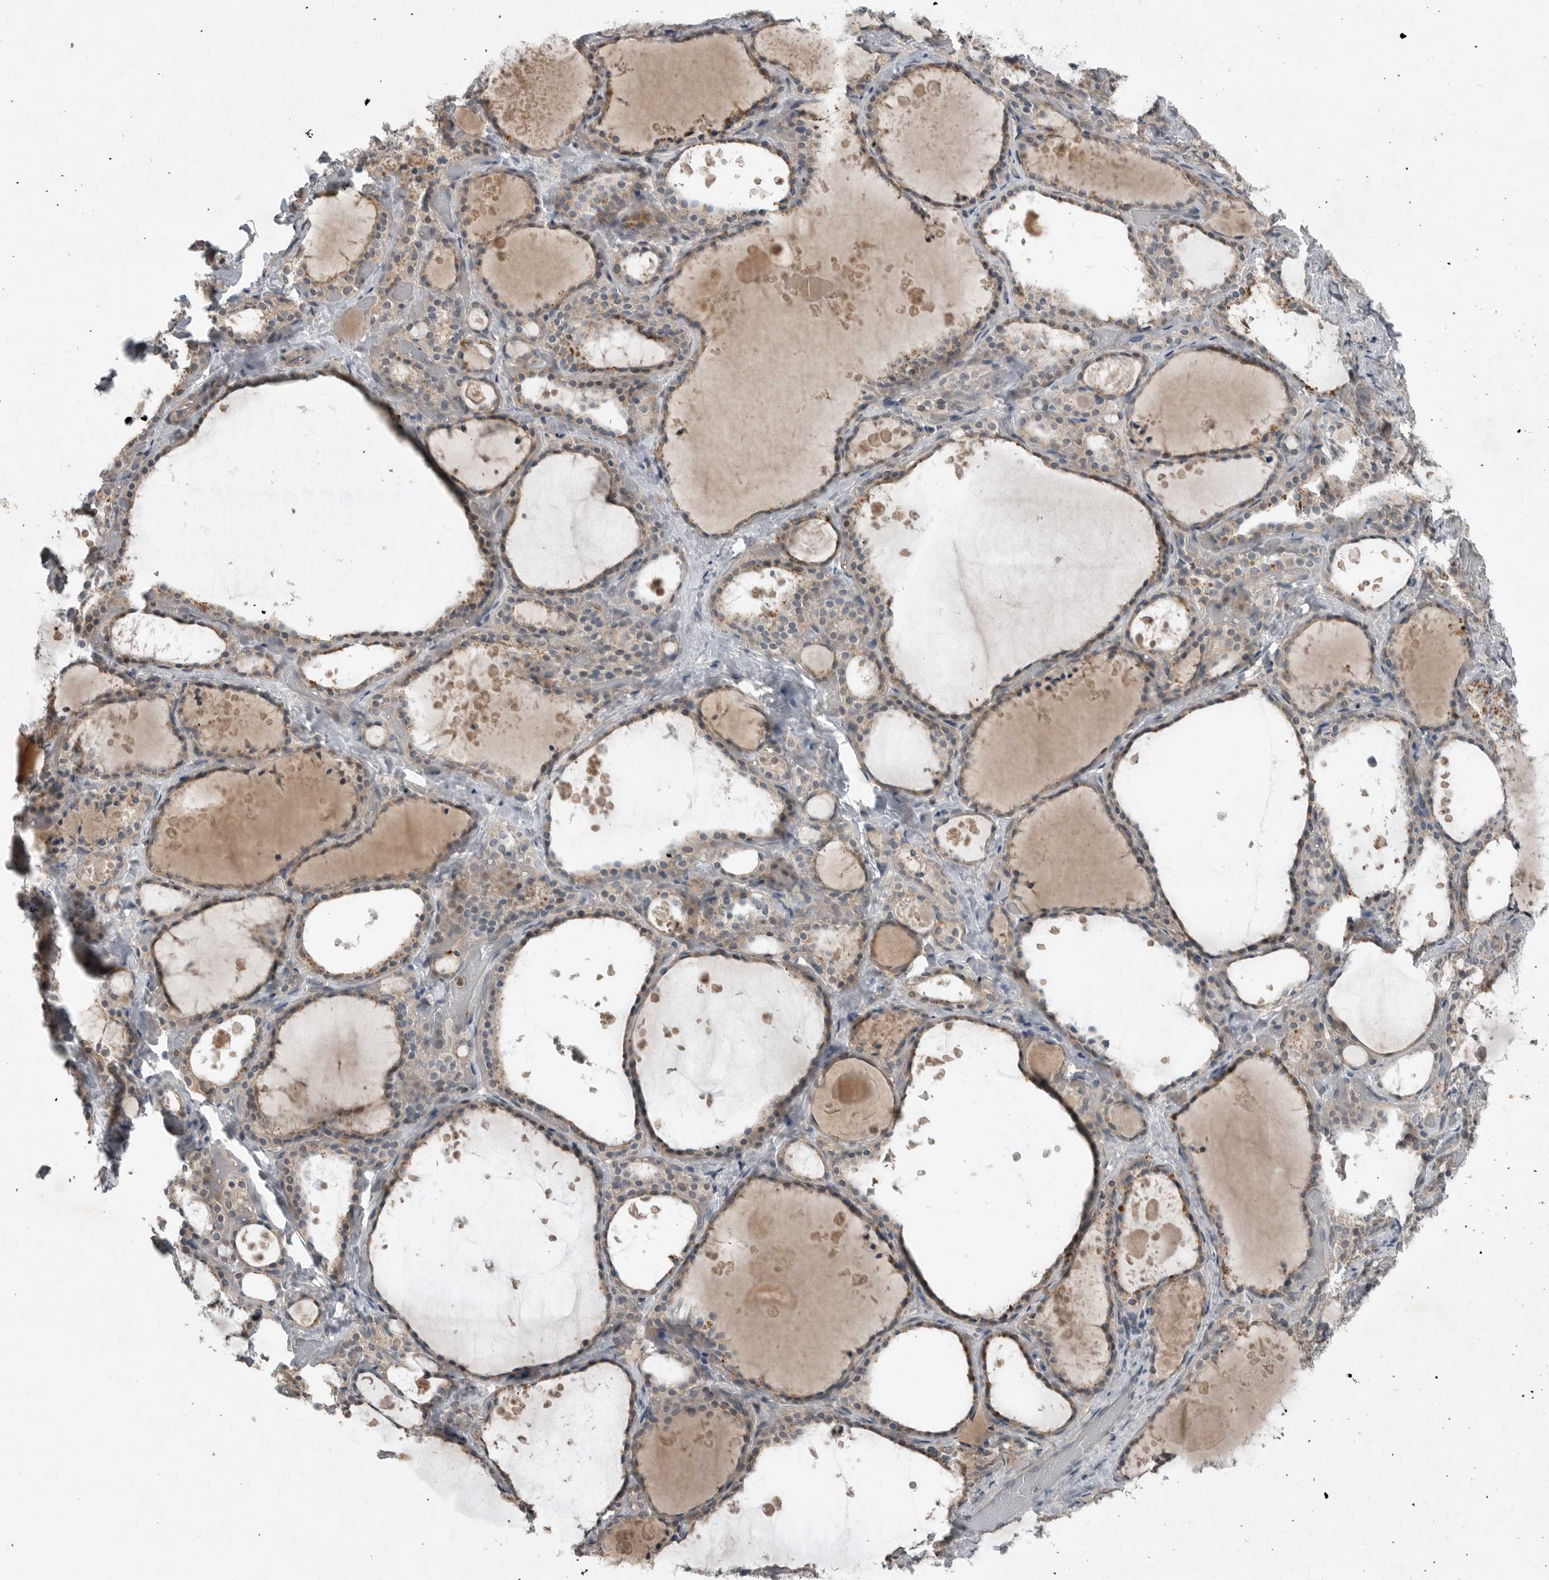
{"staining": {"intensity": "moderate", "quantity": ">75%", "location": "cytoplasmic/membranous"}, "tissue": "thyroid gland", "cell_type": "Glandular cells", "image_type": "normal", "snomed": [{"axis": "morphology", "description": "Normal tissue, NOS"}, {"axis": "topography", "description": "Thyroid gland"}], "caption": "A brown stain shows moderate cytoplasmic/membranous expression of a protein in glandular cells of benign thyroid gland.", "gene": "MFAP3L", "patient": {"sex": "female", "age": 44}}